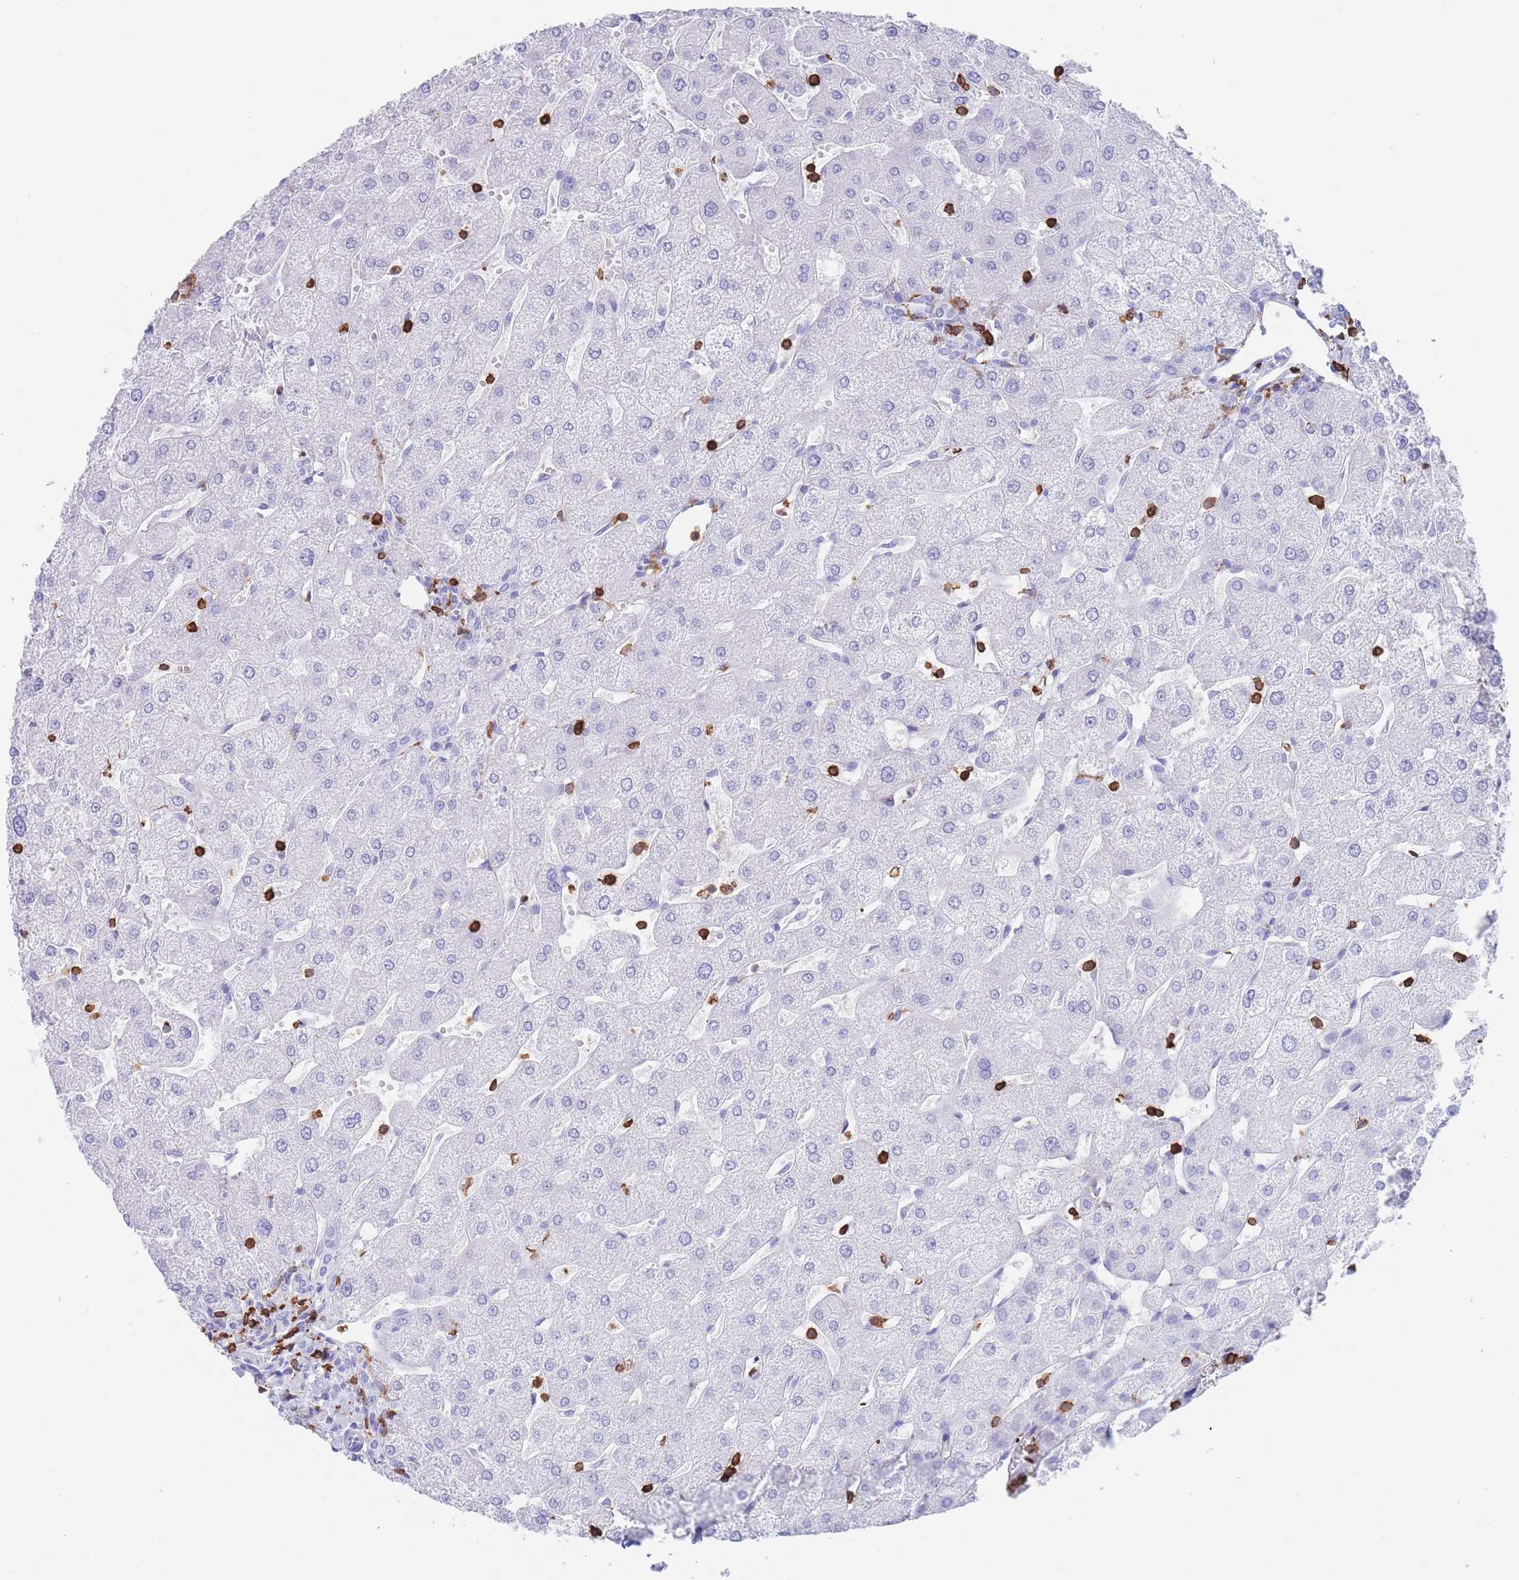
{"staining": {"intensity": "negative", "quantity": "none", "location": "none"}, "tissue": "liver", "cell_type": "Cholangiocytes", "image_type": "normal", "snomed": [{"axis": "morphology", "description": "Normal tissue, NOS"}, {"axis": "topography", "description": "Liver"}], "caption": "IHC histopathology image of benign liver: human liver stained with DAB (3,3'-diaminobenzidine) demonstrates no significant protein positivity in cholangiocytes. Nuclei are stained in blue.", "gene": "CORO1A", "patient": {"sex": "male", "age": 67}}